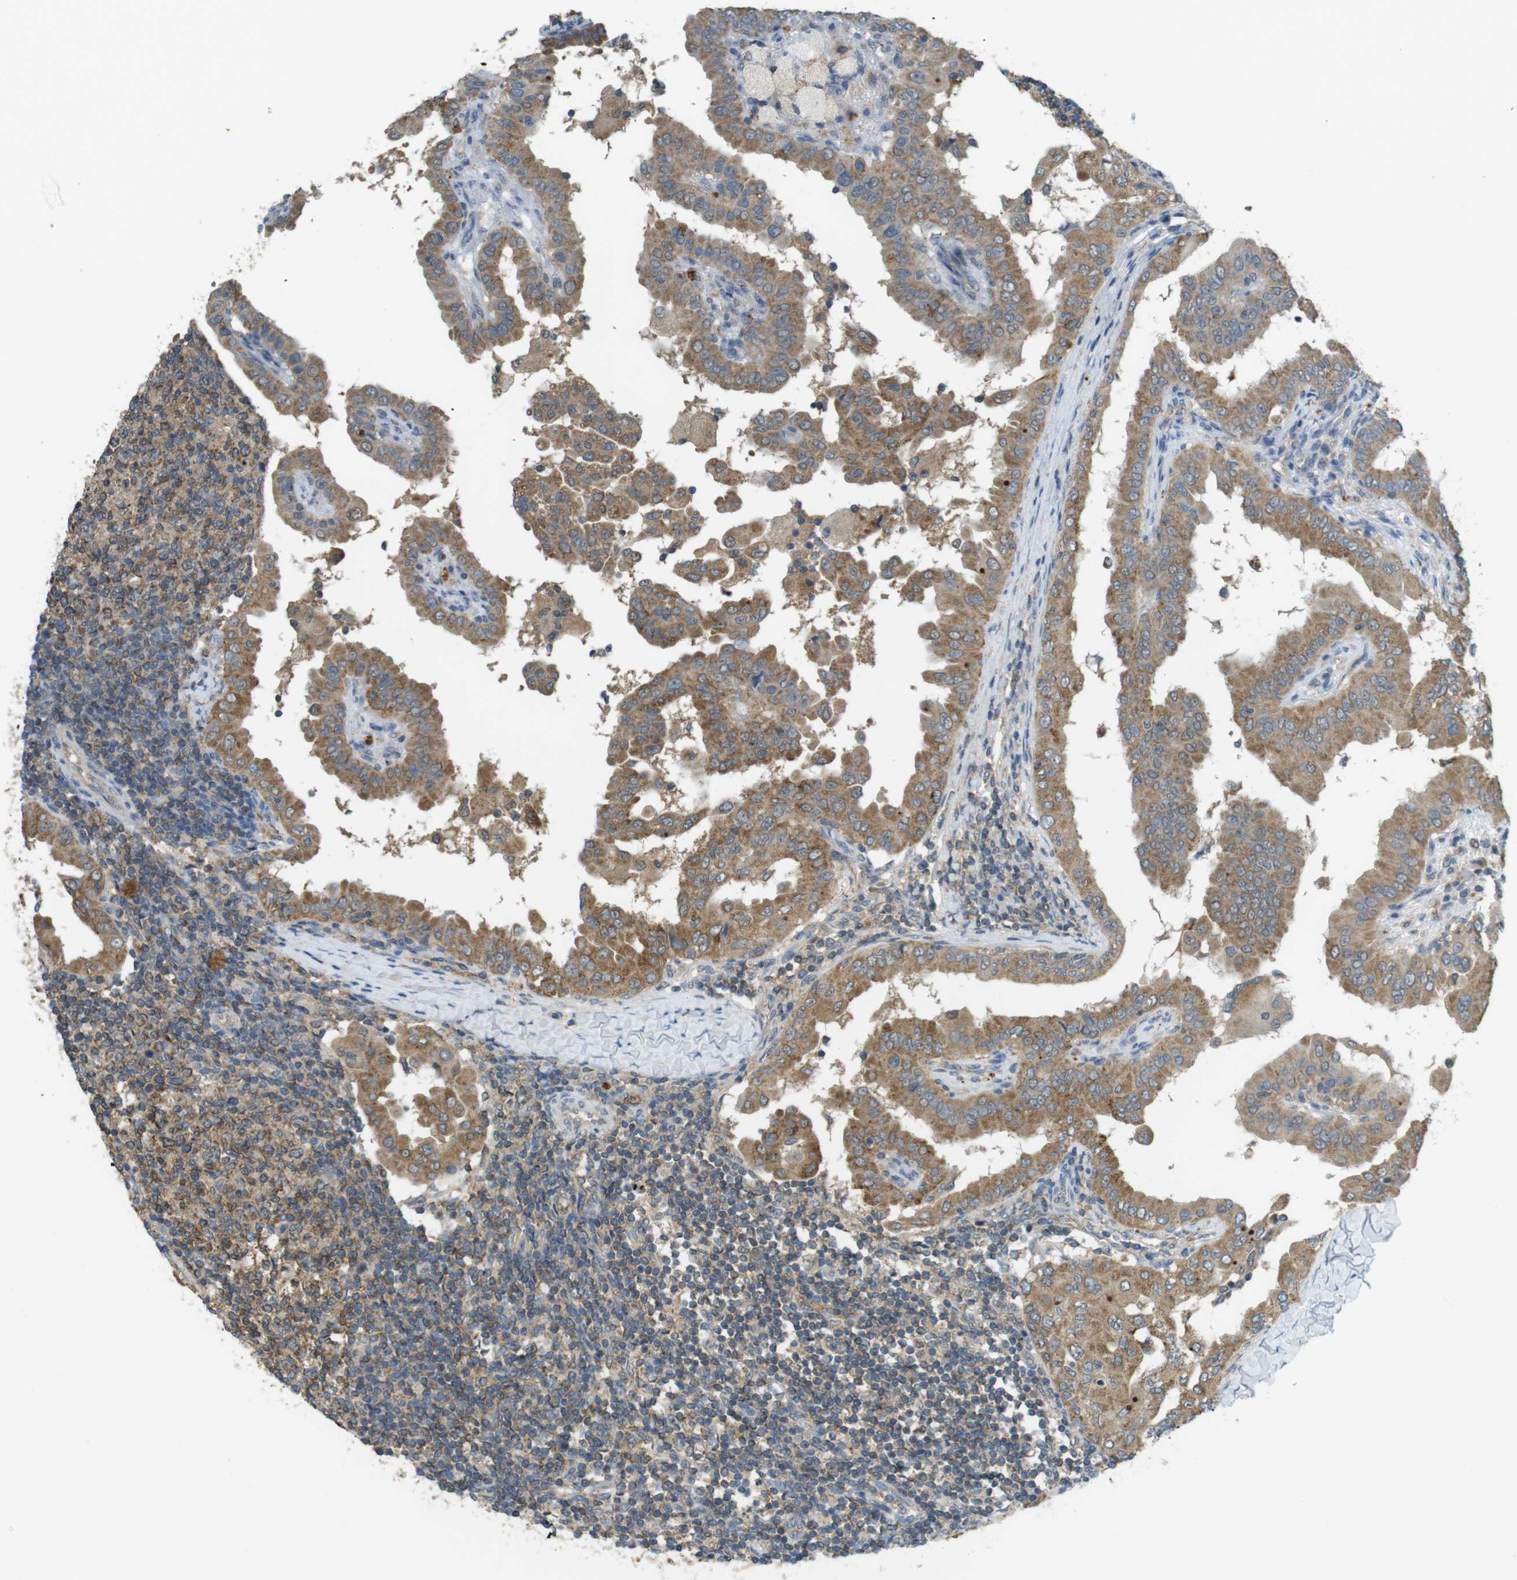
{"staining": {"intensity": "moderate", "quantity": ">75%", "location": "cytoplasmic/membranous"}, "tissue": "thyroid cancer", "cell_type": "Tumor cells", "image_type": "cancer", "snomed": [{"axis": "morphology", "description": "Papillary adenocarcinoma, NOS"}, {"axis": "topography", "description": "Thyroid gland"}], "caption": "A histopathology image of papillary adenocarcinoma (thyroid) stained for a protein exhibits moderate cytoplasmic/membranous brown staining in tumor cells. (Brightfield microscopy of DAB IHC at high magnification).", "gene": "BRI3BP", "patient": {"sex": "male", "age": 33}}